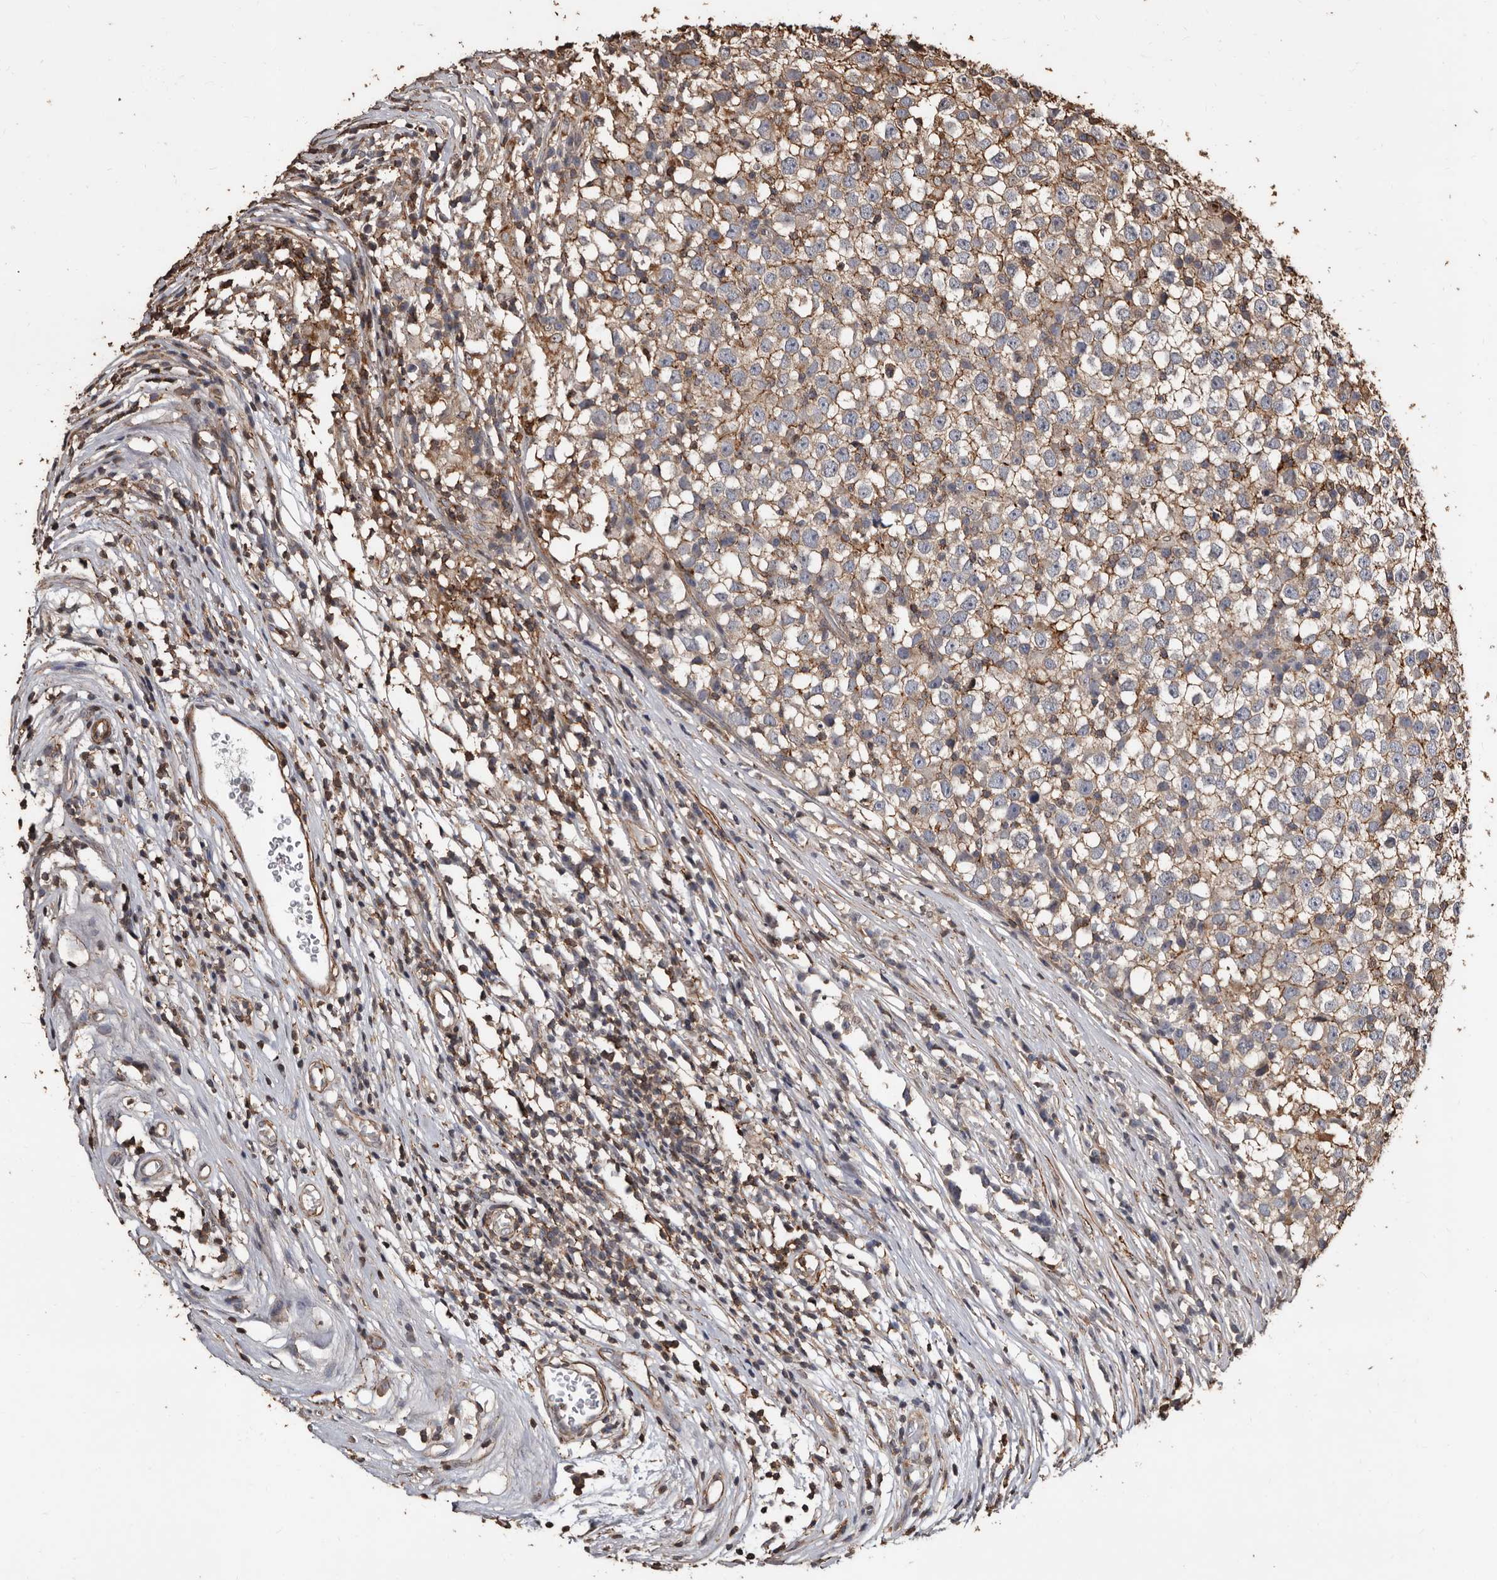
{"staining": {"intensity": "weak", "quantity": ">75%", "location": "cytoplasmic/membranous"}, "tissue": "testis cancer", "cell_type": "Tumor cells", "image_type": "cancer", "snomed": [{"axis": "morphology", "description": "Seminoma, NOS"}, {"axis": "topography", "description": "Testis"}], "caption": "Testis cancer was stained to show a protein in brown. There is low levels of weak cytoplasmic/membranous positivity in about >75% of tumor cells.", "gene": "GSK3A", "patient": {"sex": "male", "age": 65}}